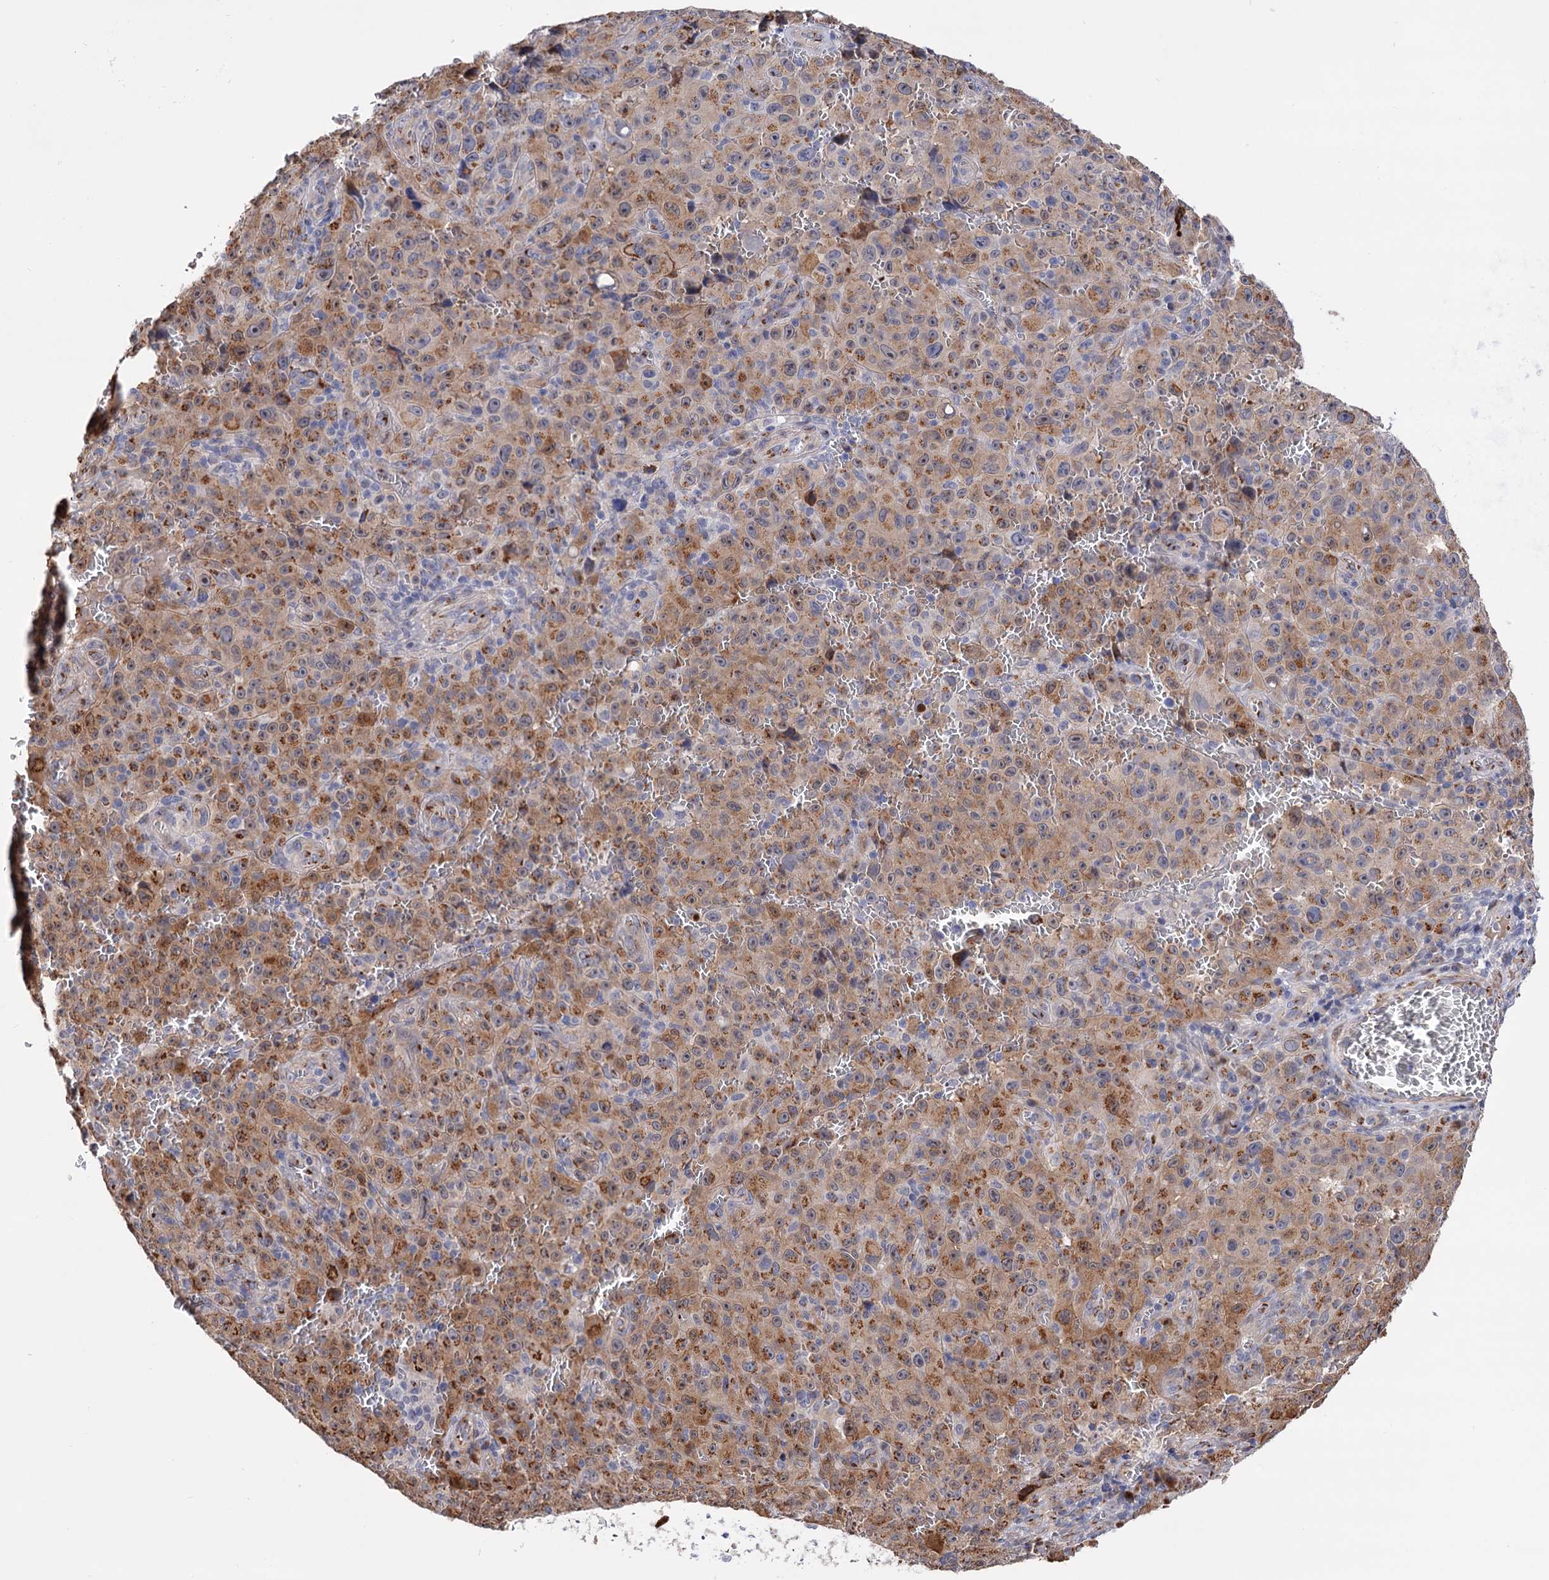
{"staining": {"intensity": "moderate", "quantity": ">75%", "location": "cytoplasmic/membranous"}, "tissue": "melanoma", "cell_type": "Tumor cells", "image_type": "cancer", "snomed": [{"axis": "morphology", "description": "Malignant melanoma, NOS"}, {"axis": "topography", "description": "Skin"}], "caption": "This is an image of immunohistochemistry (IHC) staining of melanoma, which shows moderate positivity in the cytoplasmic/membranous of tumor cells.", "gene": "C11orf96", "patient": {"sex": "female", "age": 82}}